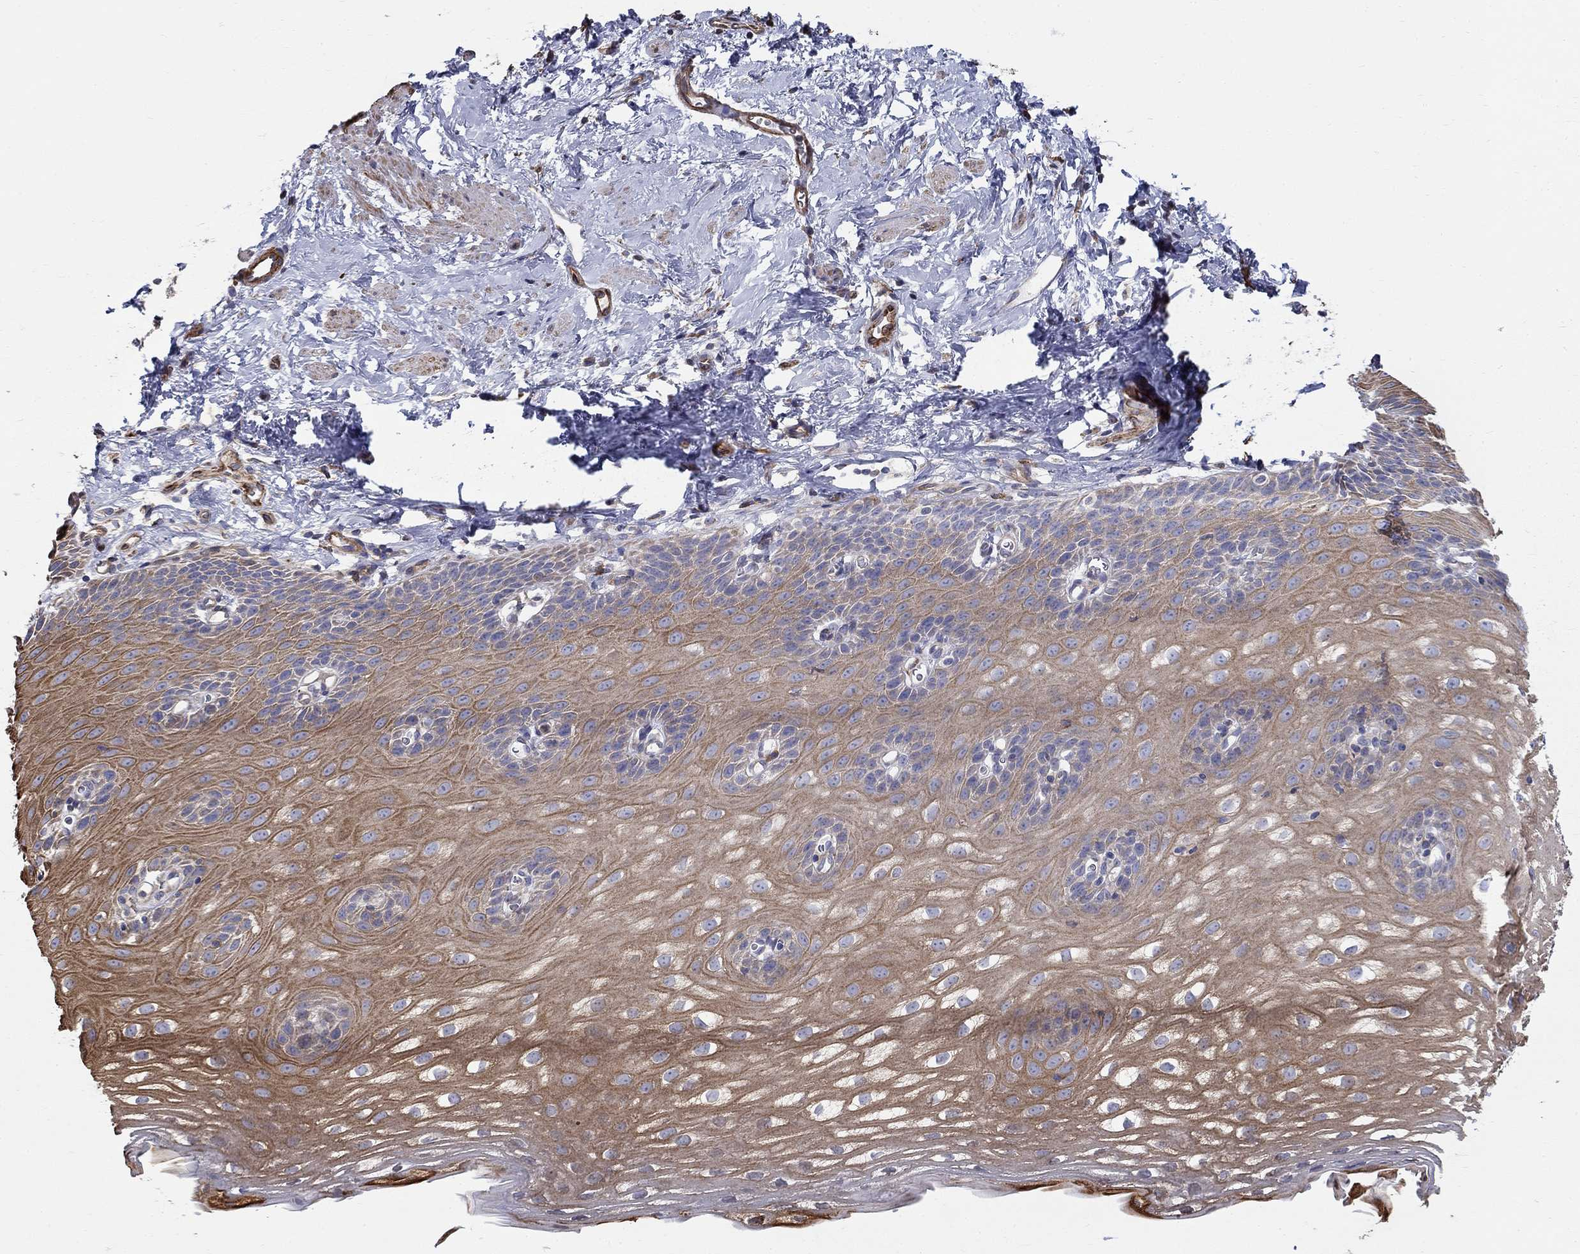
{"staining": {"intensity": "moderate", "quantity": ">75%", "location": "cytoplasmic/membranous"}, "tissue": "esophagus", "cell_type": "Squamous epithelial cells", "image_type": "normal", "snomed": [{"axis": "morphology", "description": "Normal tissue, NOS"}, {"axis": "topography", "description": "Esophagus"}], "caption": "Immunohistochemical staining of unremarkable esophagus reveals >75% levels of moderate cytoplasmic/membranous protein expression in about >75% of squamous epithelial cells.", "gene": "NPHP1", "patient": {"sex": "male", "age": 64}}